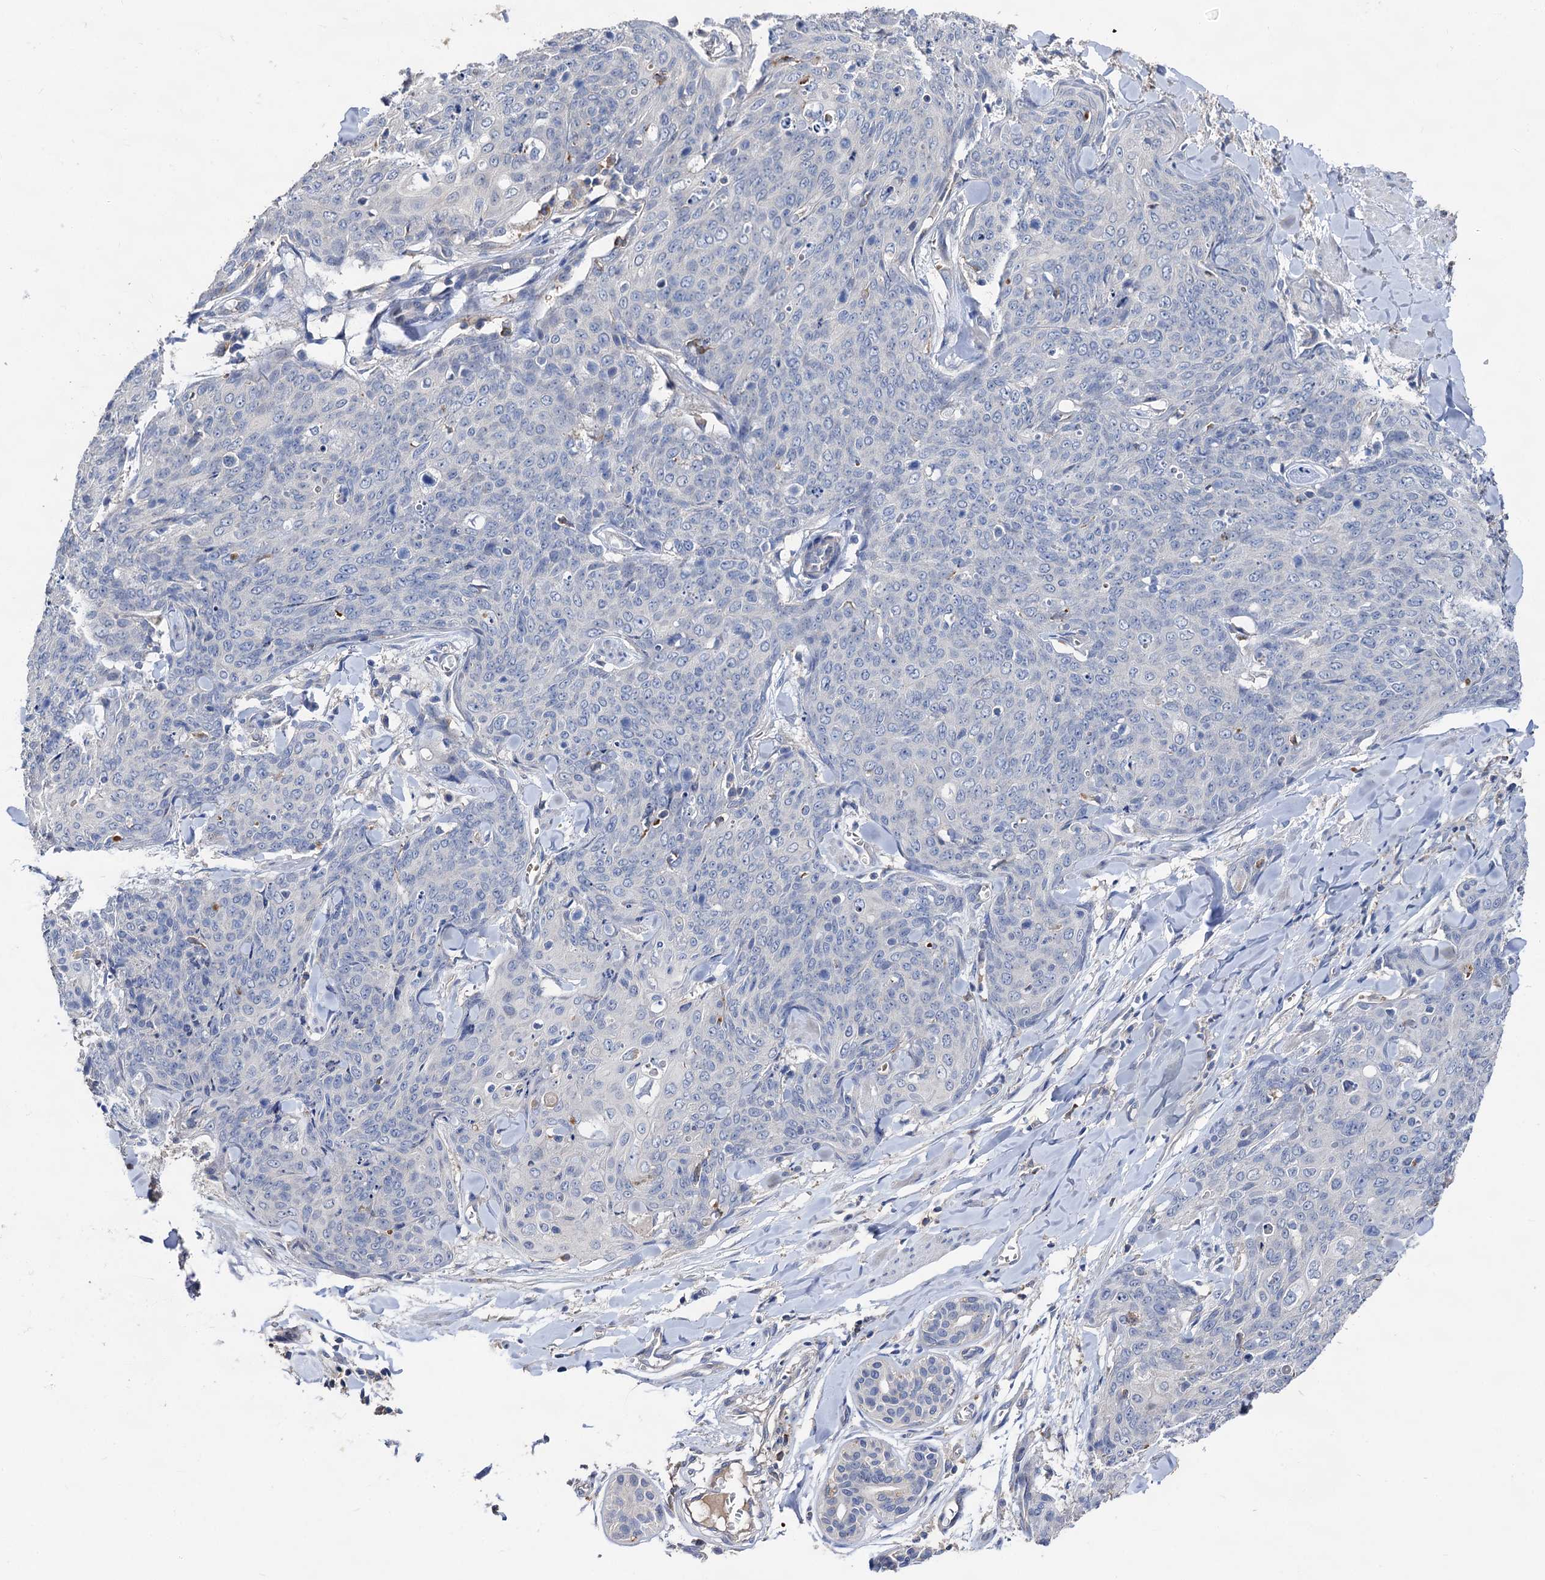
{"staining": {"intensity": "negative", "quantity": "none", "location": "none"}, "tissue": "skin cancer", "cell_type": "Tumor cells", "image_type": "cancer", "snomed": [{"axis": "morphology", "description": "Squamous cell carcinoma, NOS"}, {"axis": "topography", "description": "Skin"}, {"axis": "topography", "description": "Vulva"}], "caption": "Tumor cells show no significant positivity in skin cancer.", "gene": "HVCN1", "patient": {"sex": "female", "age": 85}}